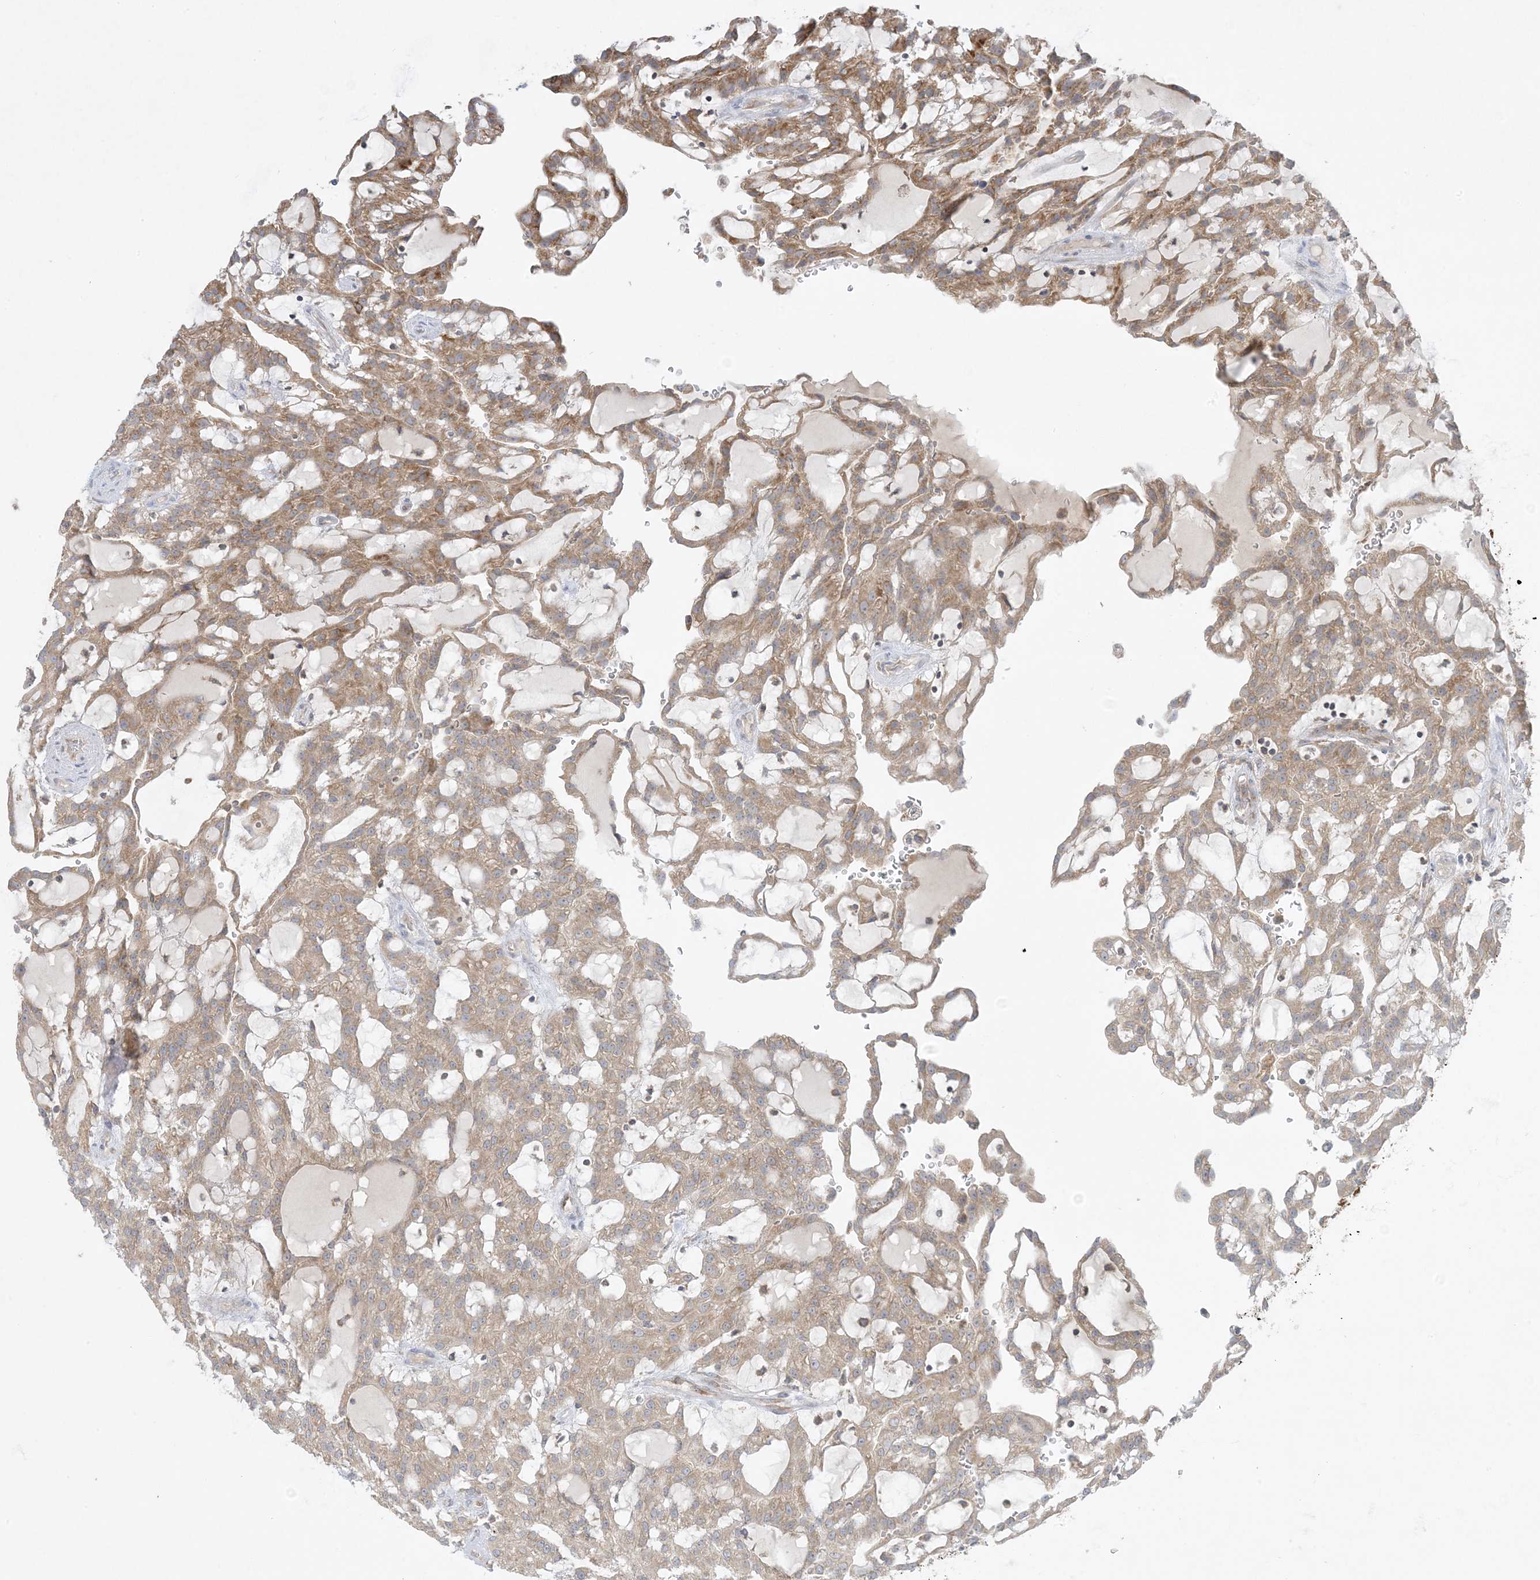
{"staining": {"intensity": "moderate", "quantity": ">75%", "location": "cytoplasmic/membranous"}, "tissue": "renal cancer", "cell_type": "Tumor cells", "image_type": "cancer", "snomed": [{"axis": "morphology", "description": "Adenocarcinoma, NOS"}, {"axis": "topography", "description": "Kidney"}], "caption": "The micrograph demonstrates a brown stain indicating the presence of a protein in the cytoplasmic/membranous of tumor cells in renal cancer.", "gene": "RPP40", "patient": {"sex": "male", "age": 63}}